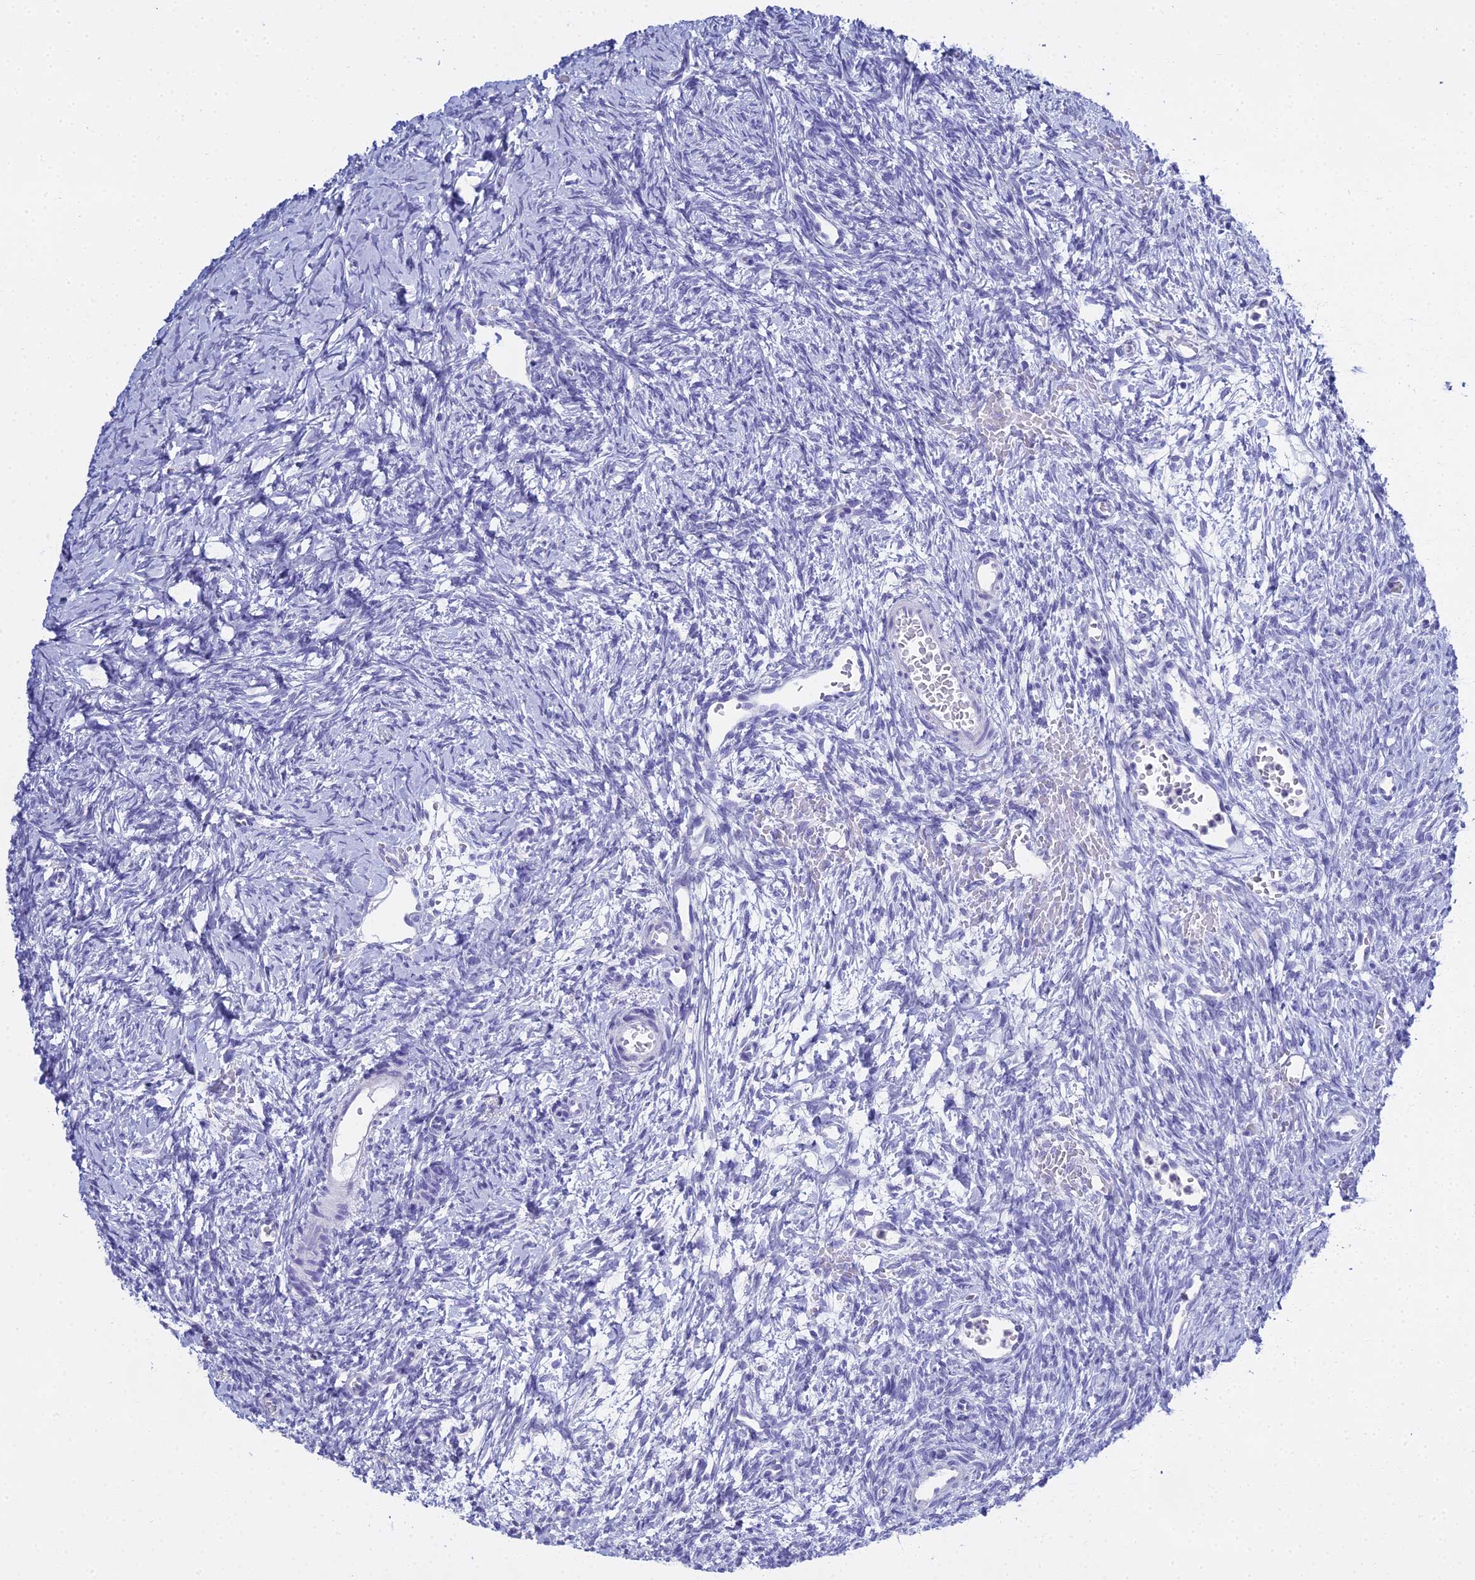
{"staining": {"intensity": "negative", "quantity": "none", "location": "none"}, "tissue": "ovary", "cell_type": "Follicle cells", "image_type": "normal", "snomed": [{"axis": "morphology", "description": "Normal tissue, NOS"}, {"axis": "topography", "description": "Ovary"}], "caption": "There is no significant expression in follicle cells of ovary. (DAB (3,3'-diaminobenzidine) immunohistochemistry visualized using brightfield microscopy, high magnification).", "gene": "S100A7", "patient": {"sex": "female", "age": 39}}